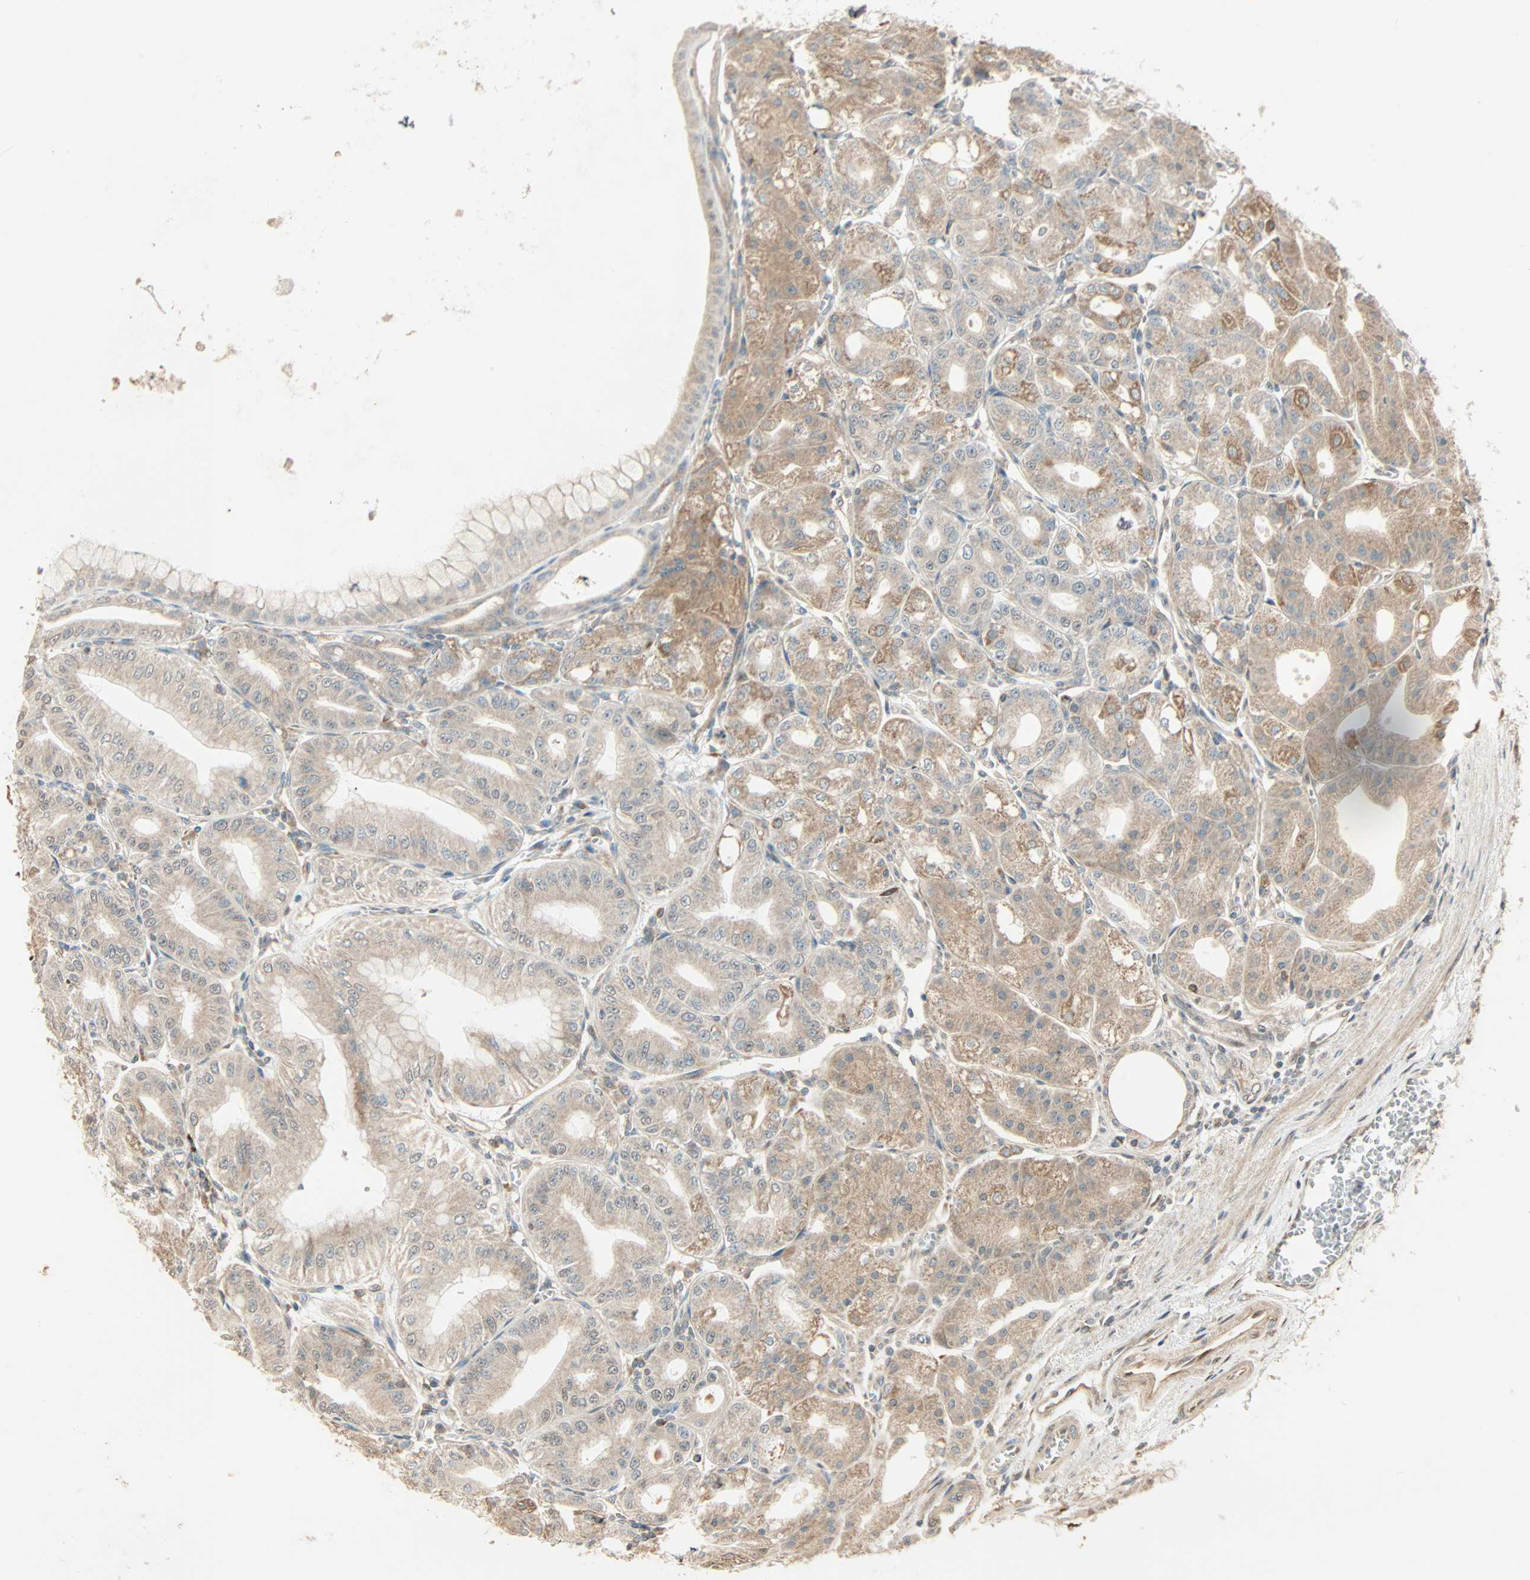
{"staining": {"intensity": "strong", "quantity": ">75%", "location": "cytoplasmic/membranous,nuclear"}, "tissue": "stomach", "cell_type": "Glandular cells", "image_type": "normal", "snomed": [{"axis": "morphology", "description": "Normal tissue, NOS"}, {"axis": "topography", "description": "Stomach, lower"}], "caption": "Human stomach stained with a brown dye displays strong cytoplasmic/membranous,nuclear positive positivity in approximately >75% of glandular cells.", "gene": "PNPLA6", "patient": {"sex": "male", "age": 71}}